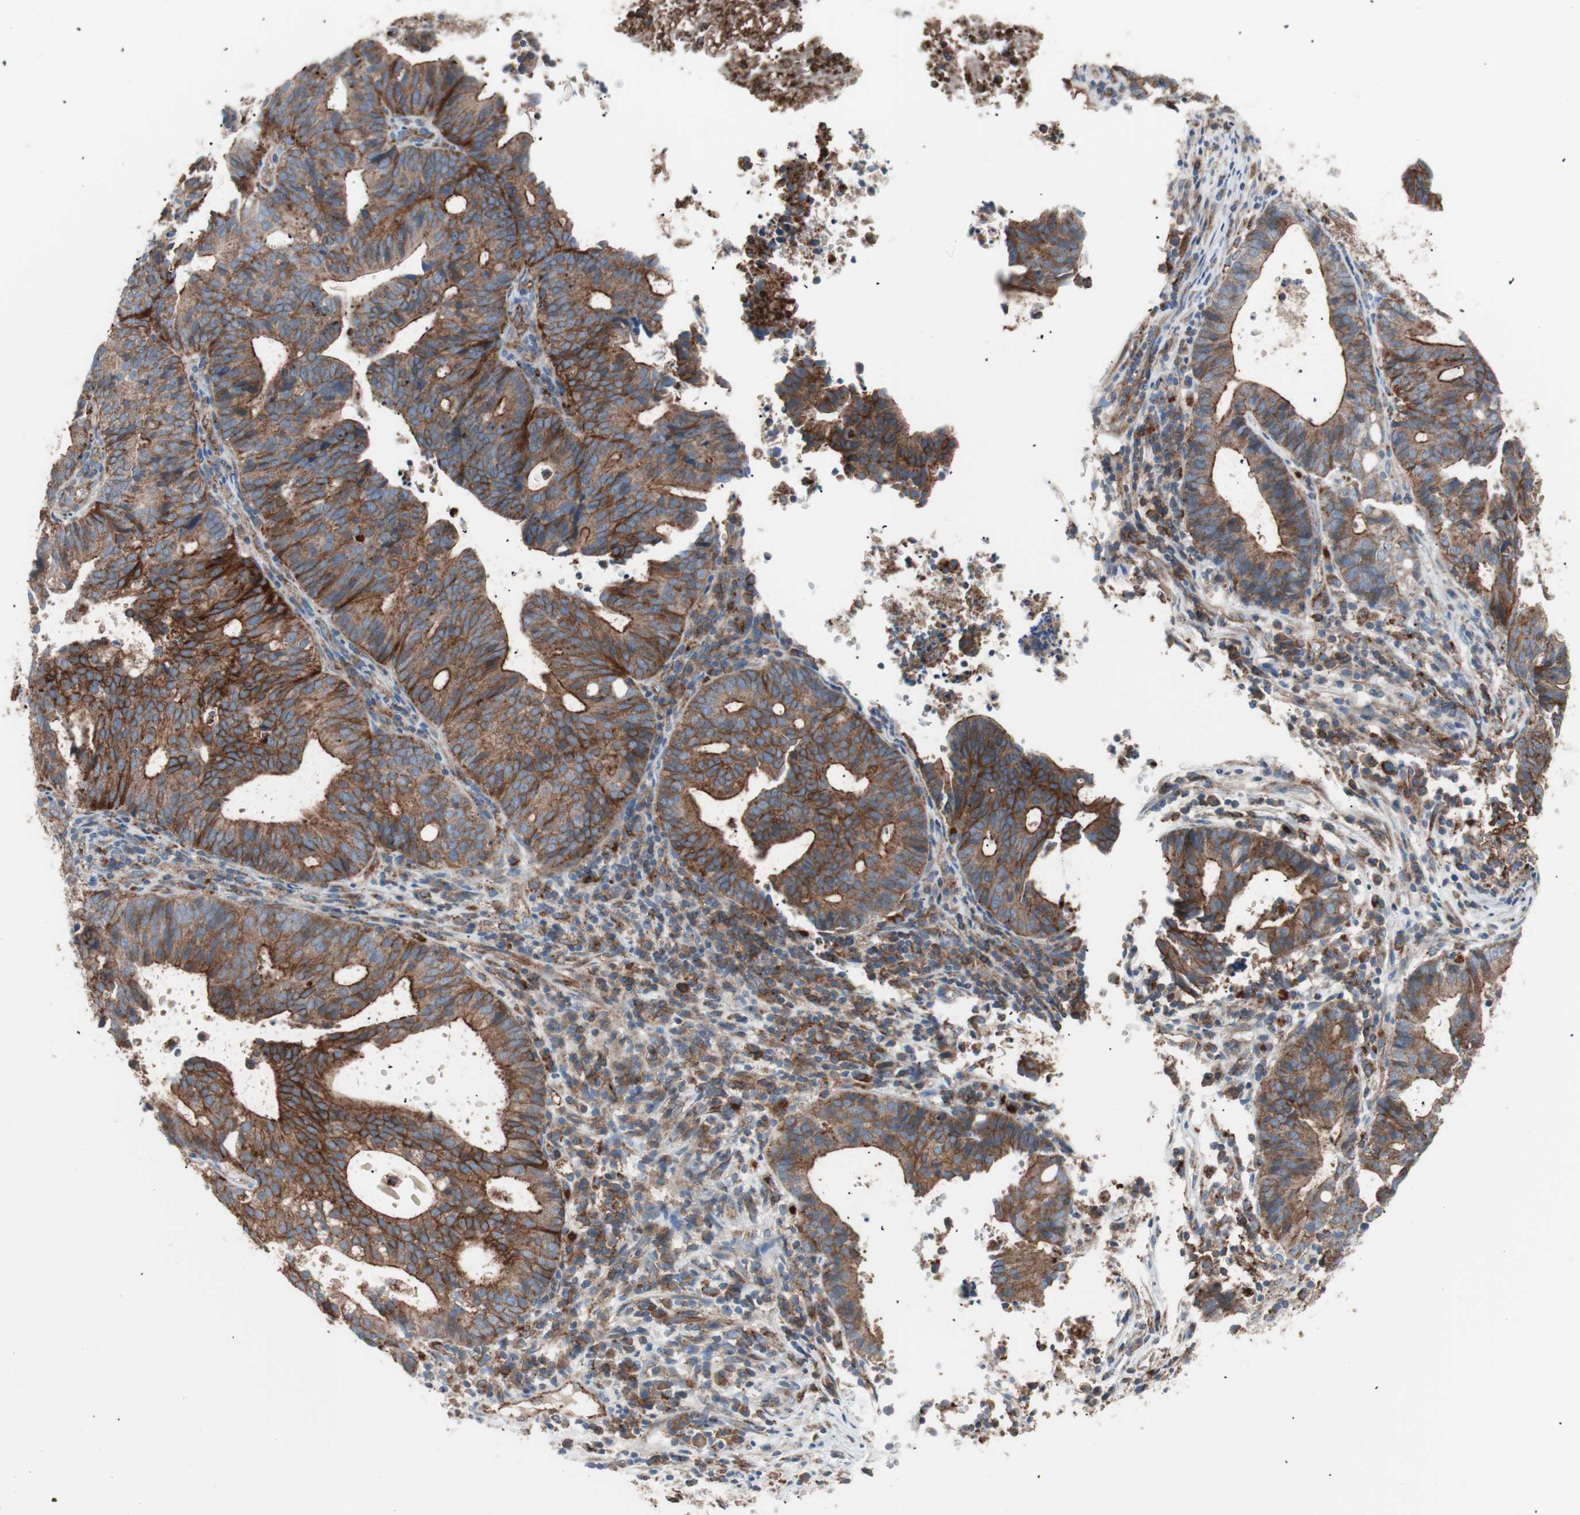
{"staining": {"intensity": "strong", "quantity": ">75%", "location": "cytoplasmic/membranous"}, "tissue": "endometrial cancer", "cell_type": "Tumor cells", "image_type": "cancer", "snomed": [{"axis": "morphology", "description": "Adenocarcinoma, NOS"}, {"axis": "topography", "description": "Uterus"}], "caption": "This image demonstrates immunohistochemistry (IHC) staining of human endometrial cancer (adenocarcinoma), with high strong cytoplasmic/membranous positivity in about >75% of tumor cells.", "gene": "FLOT2", "patient": {"sex": "female", "age": 83}}